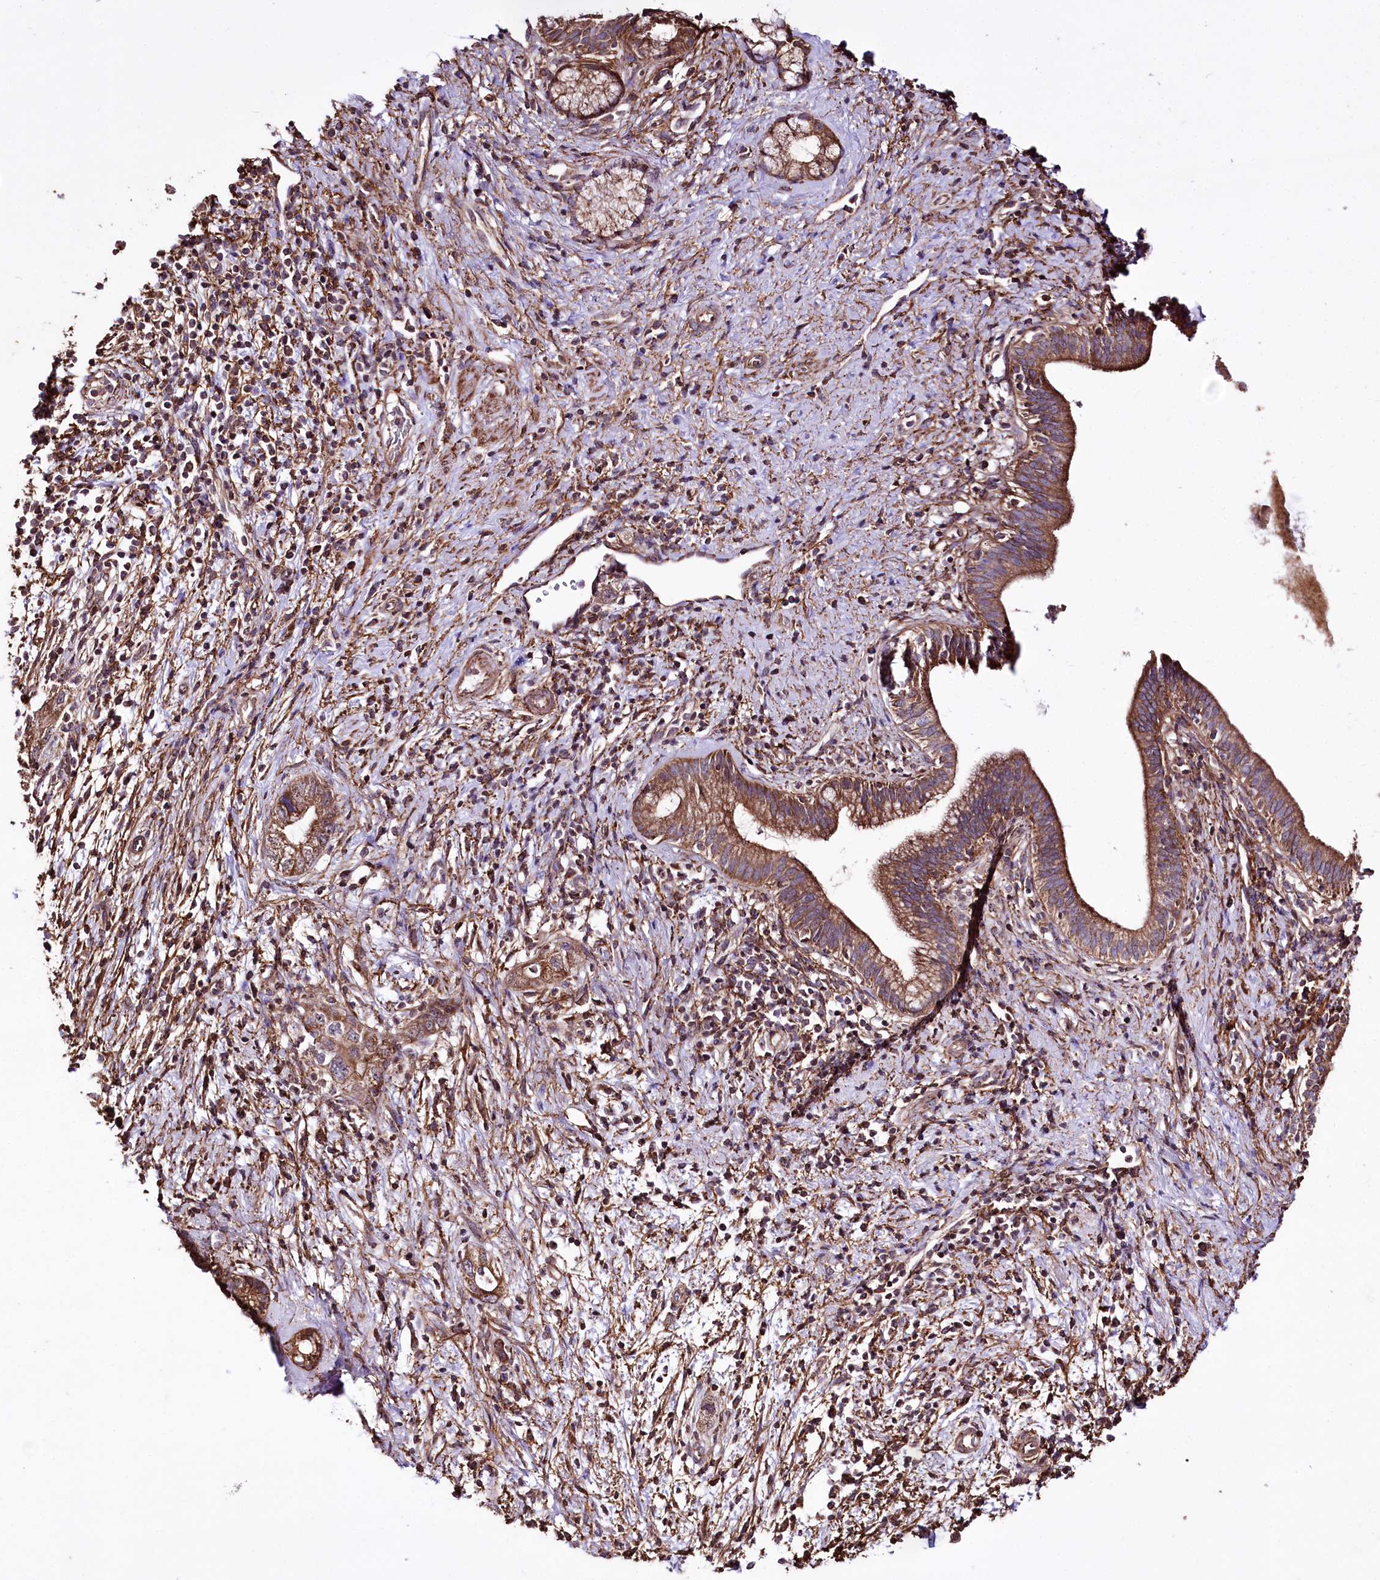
{"staining": {"intensity": "moderate", "quantity": ">75%", "location": "cytoplasmic/membranous"}, "tissue": "pancreatic cancer", "cell_type": "Tumor cells", "image_type": "cancer", "snomed": [{"axis": "morphology", "description": "Adenocarcinoma, NOS"}, {"axis": "topography", "description": "Pancreas"}], "caption": "There is medium levels of moderate cytoplasmic/membranous positivity in tumor cells of adenocarcinoma (pancreatic), as demonstrated by immunohistochemical staining (brown color).", "gene": "WWC1", "patient": {"sex": "female", "age": 73}}